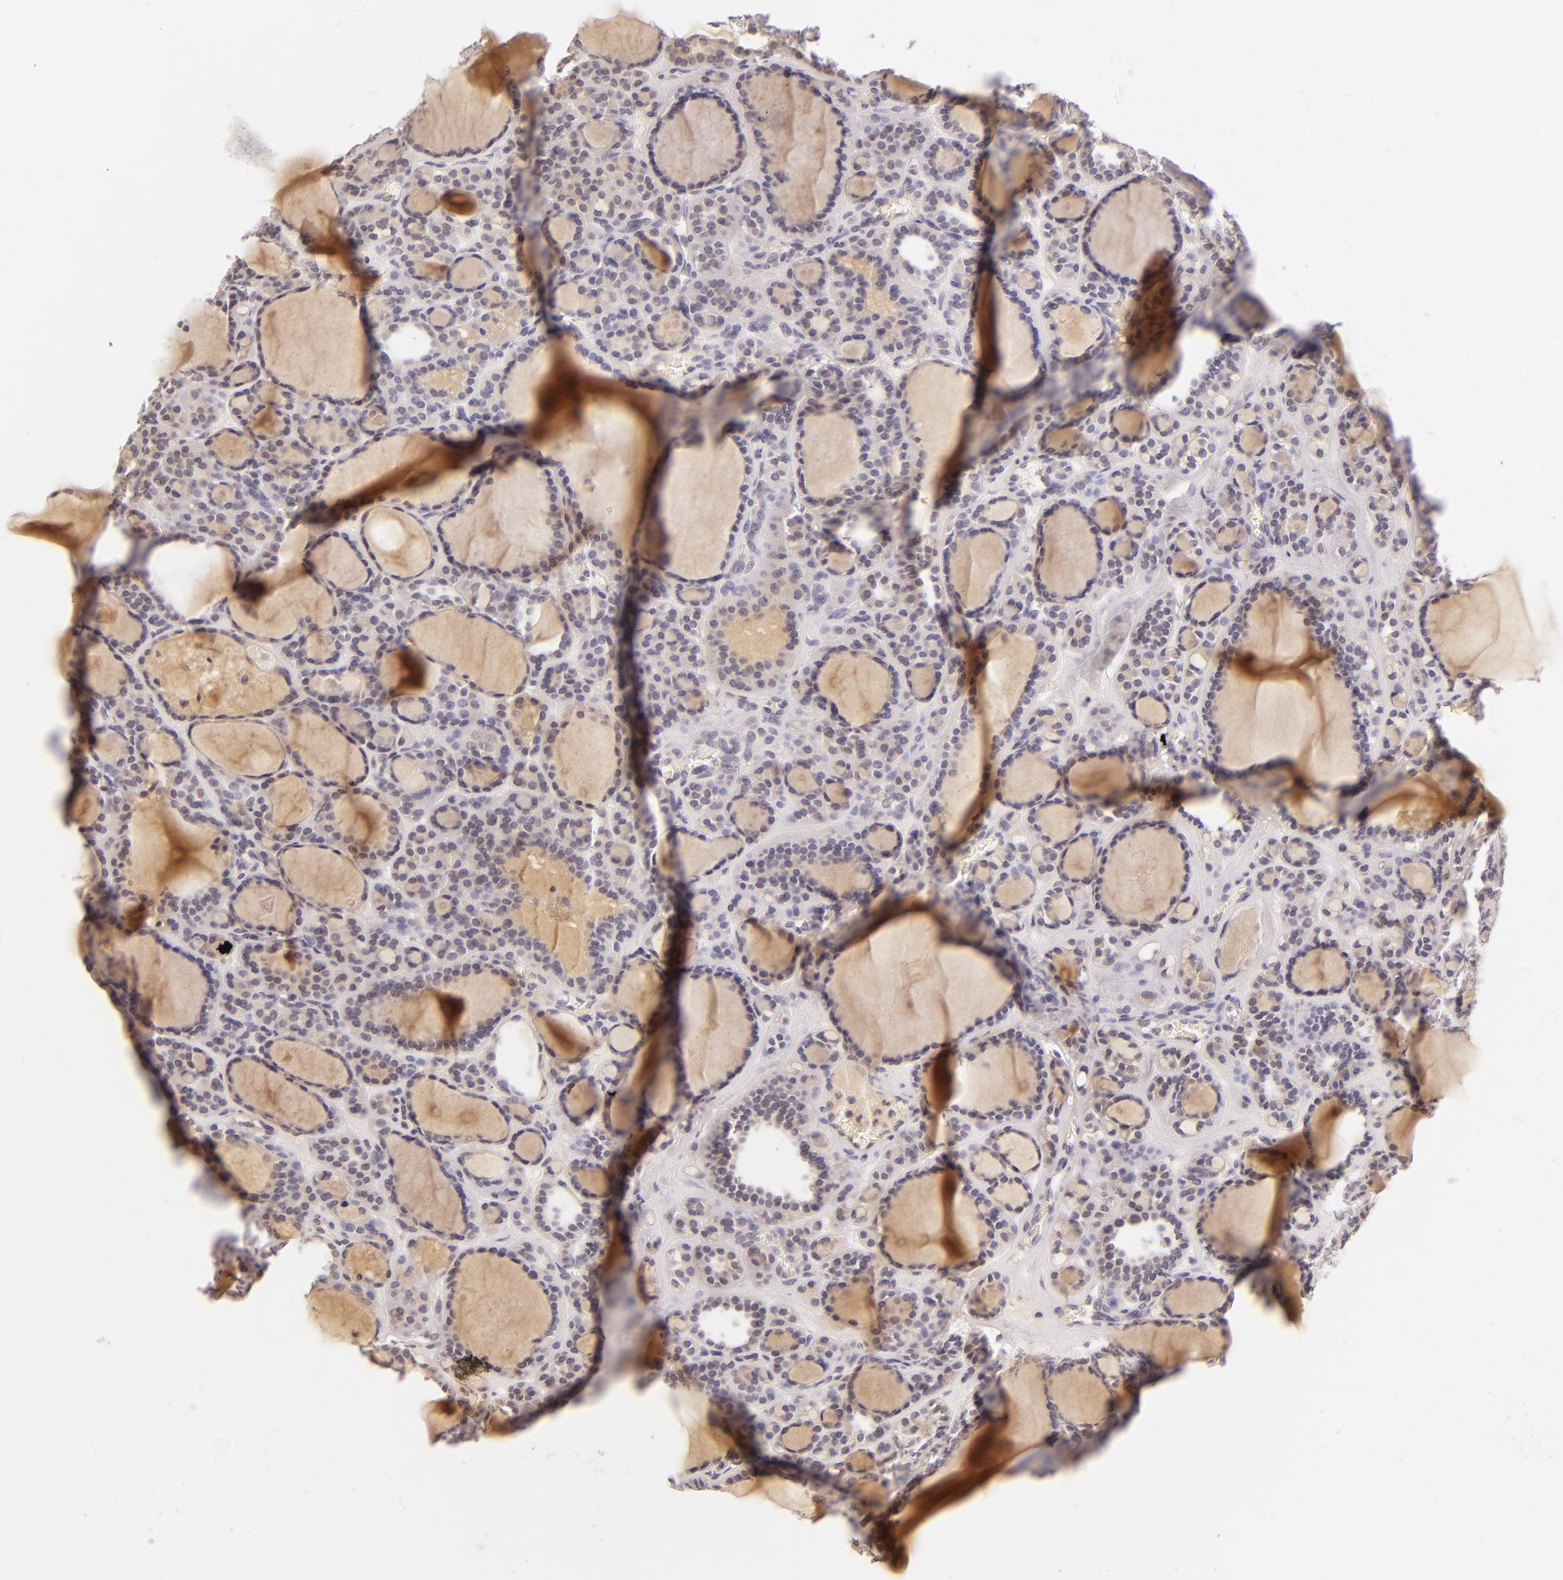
{"staining": {"intensity": "weak", "quantity": "25%-75%", "location": "cytoplasmic/membranous"}, "tissue": "thyroid cancer", "cell_type": "Tumor cells", "image_type": "cancer", "snomed": [{"axis": "morphology", "description": "Follicular adenoma carcinoma, NOS"}, {"axis": "topography", "description": "Thyroid gland"}], "caption": "About 25%-75% of tumor cells in human thyroid follicular adenoma carcinoma show weak cytoplasmic/membranous protein positivity as visualized by brown immunohistochemical staining.", "gene": "CASP8", "patient": {"sex": "female", "age": 71}}